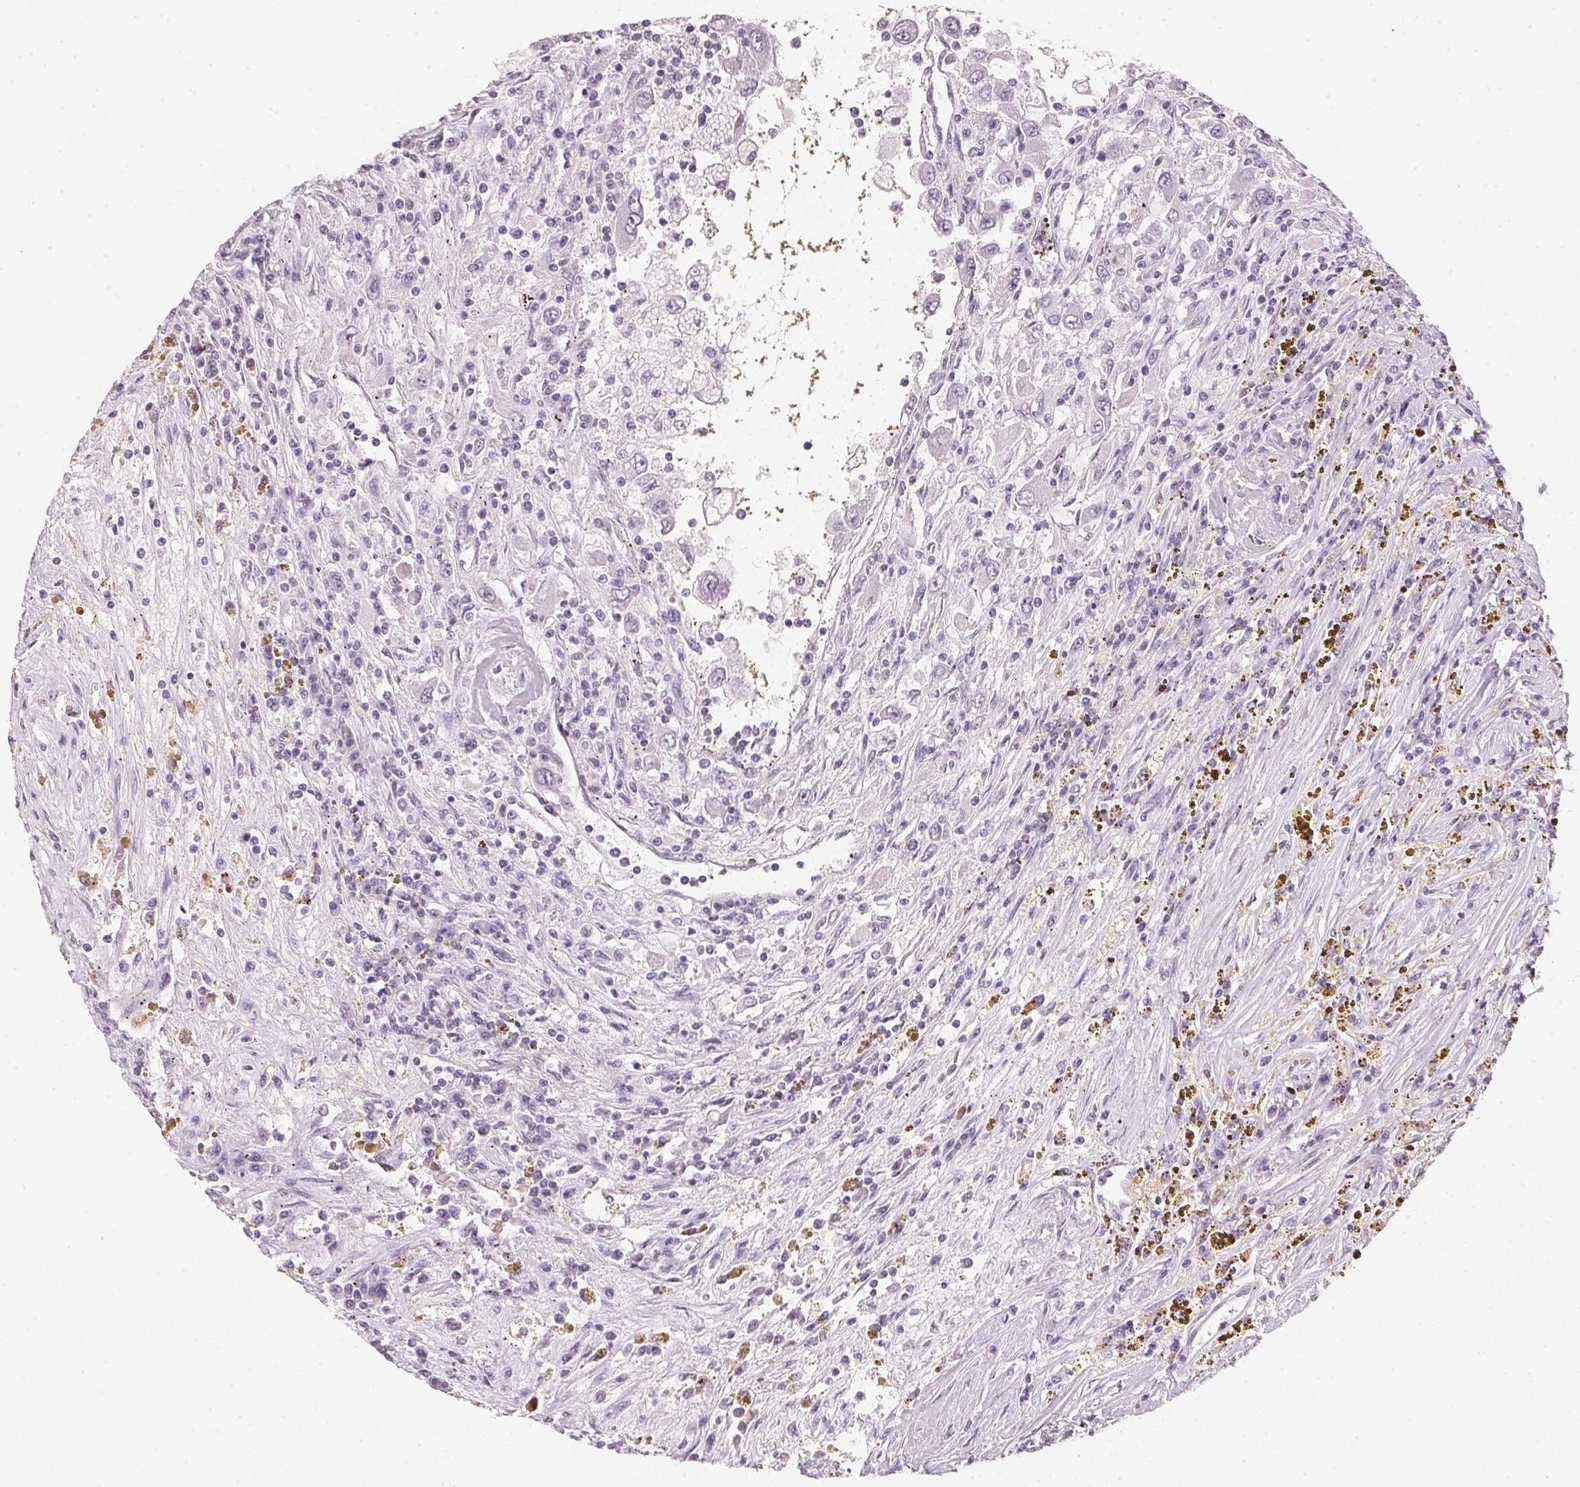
{"staining": {"intensity": "negative", "quantity": "none", "location": "none"}, "tissue": "renal cancer", "cell_type": "Tumor cells", "image_type": "cancer", "snomed": [{"axis": "morphology", "description": "Adenocarcinoma, NOS"}, {"axis": "topography", "description": "Kidney"}], "caption": "There is no significant staining in tumor cells of adenocarcinoma (renal). Brightfield microscopy of immunohistochemistry stained with DAB (3,3'-diaminobenzidine) (brown) and hematoxylin (blue), captured at high magnification.", "gene": "IGFBP1", "patient": {"sex": "female", "age": 67}}